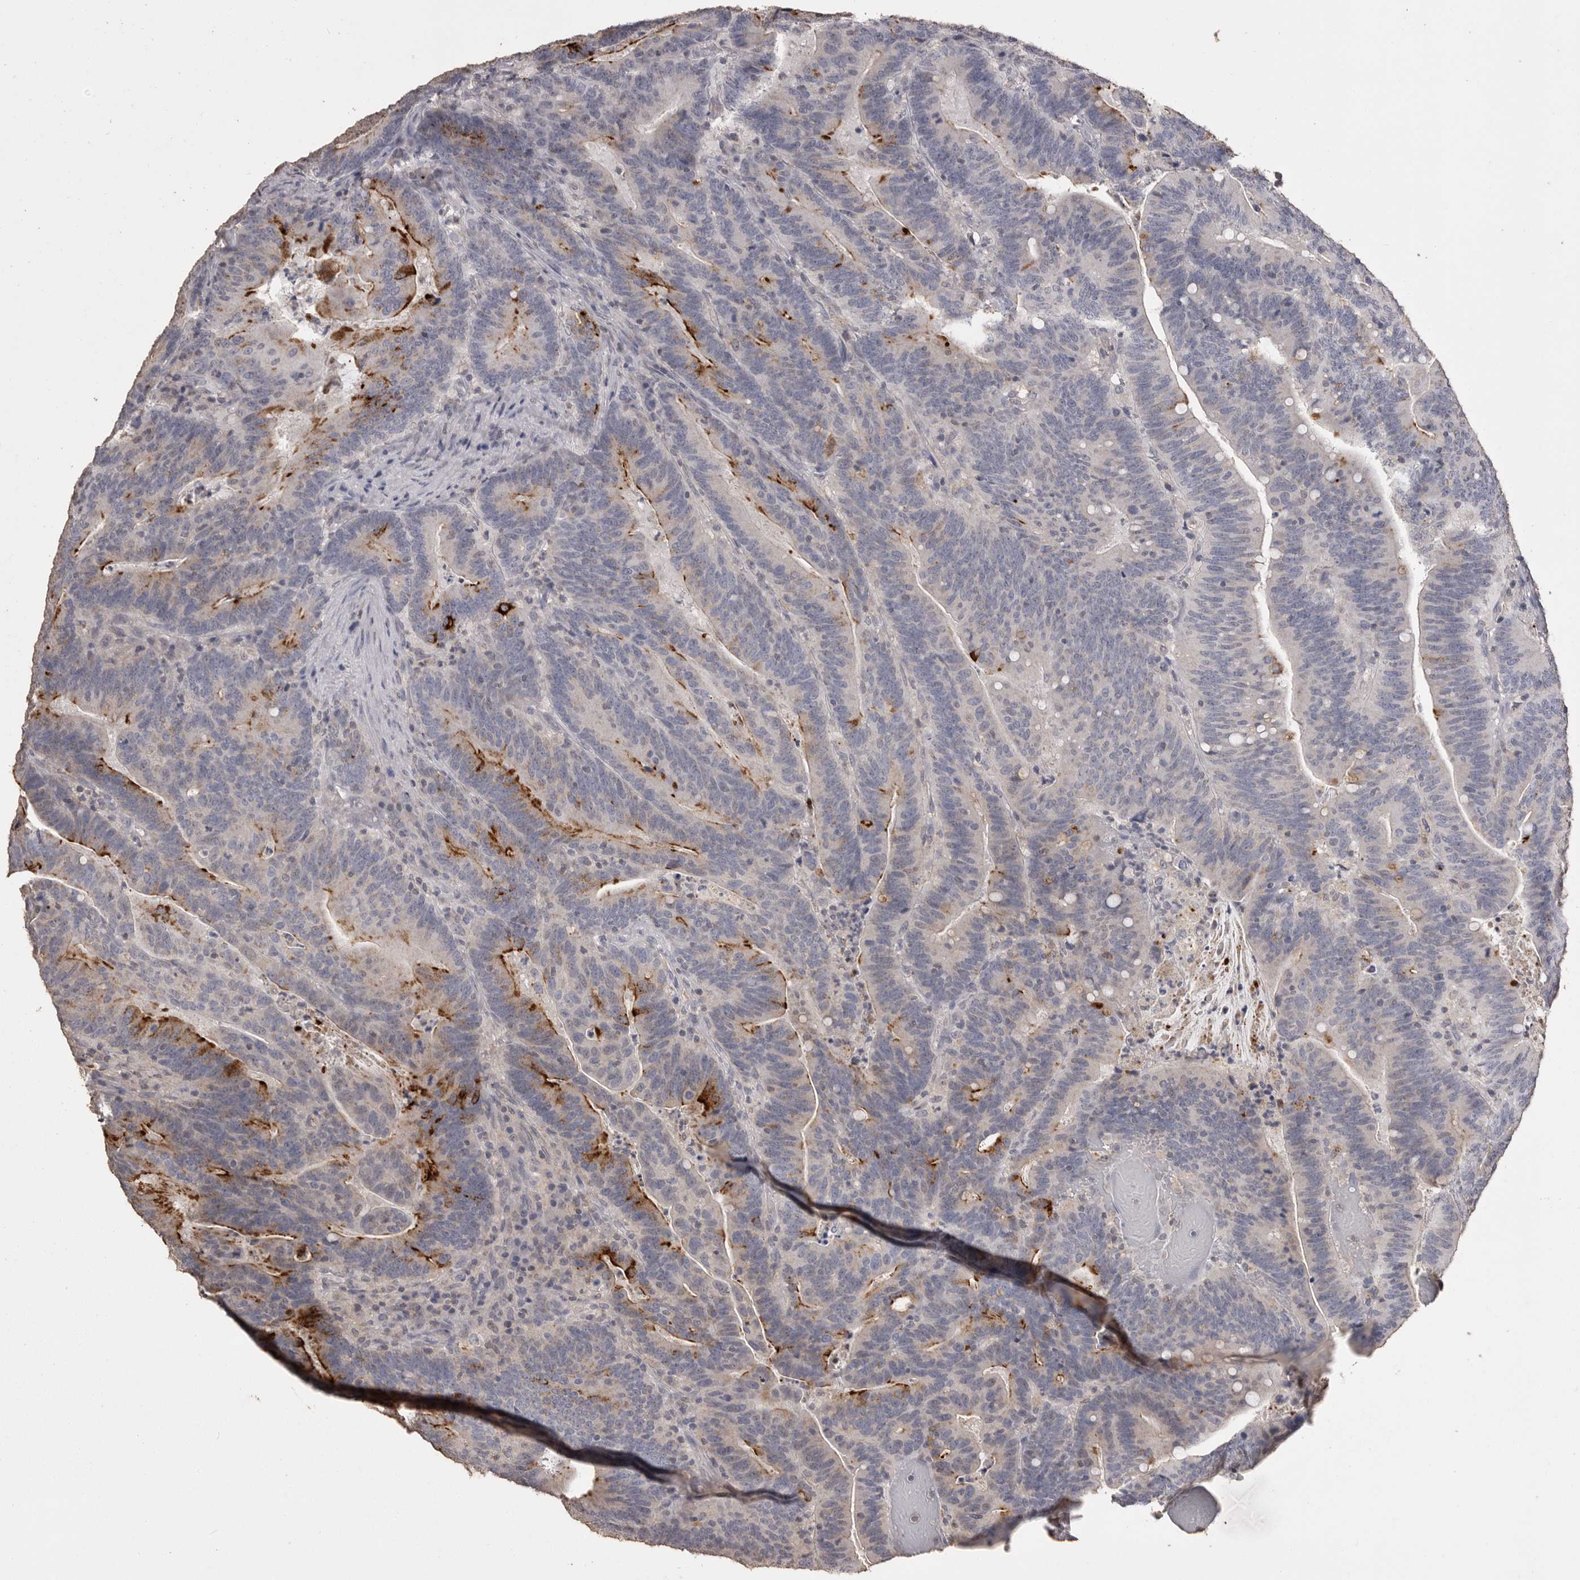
{"staining": {"intensity": "moderate", "quantity": "<25%", "location": "cytoplasmic/membranous"}, "tissue": "colorectal cancer", "cell_type": "Tumor cells", "image_type": "cancer", "snomed": [{"axis": "morphology", "description": "Adenocarcinoma, NOS"}, {"axis": "topography", "description": "Colon"}], "caption": "A brown stain shows moderate cytoplasmic/membranous staining of a protein in colorectal cancer tumor cells.", "gene": "MMP7", "patient": {"sex": "female", "age": 66}}